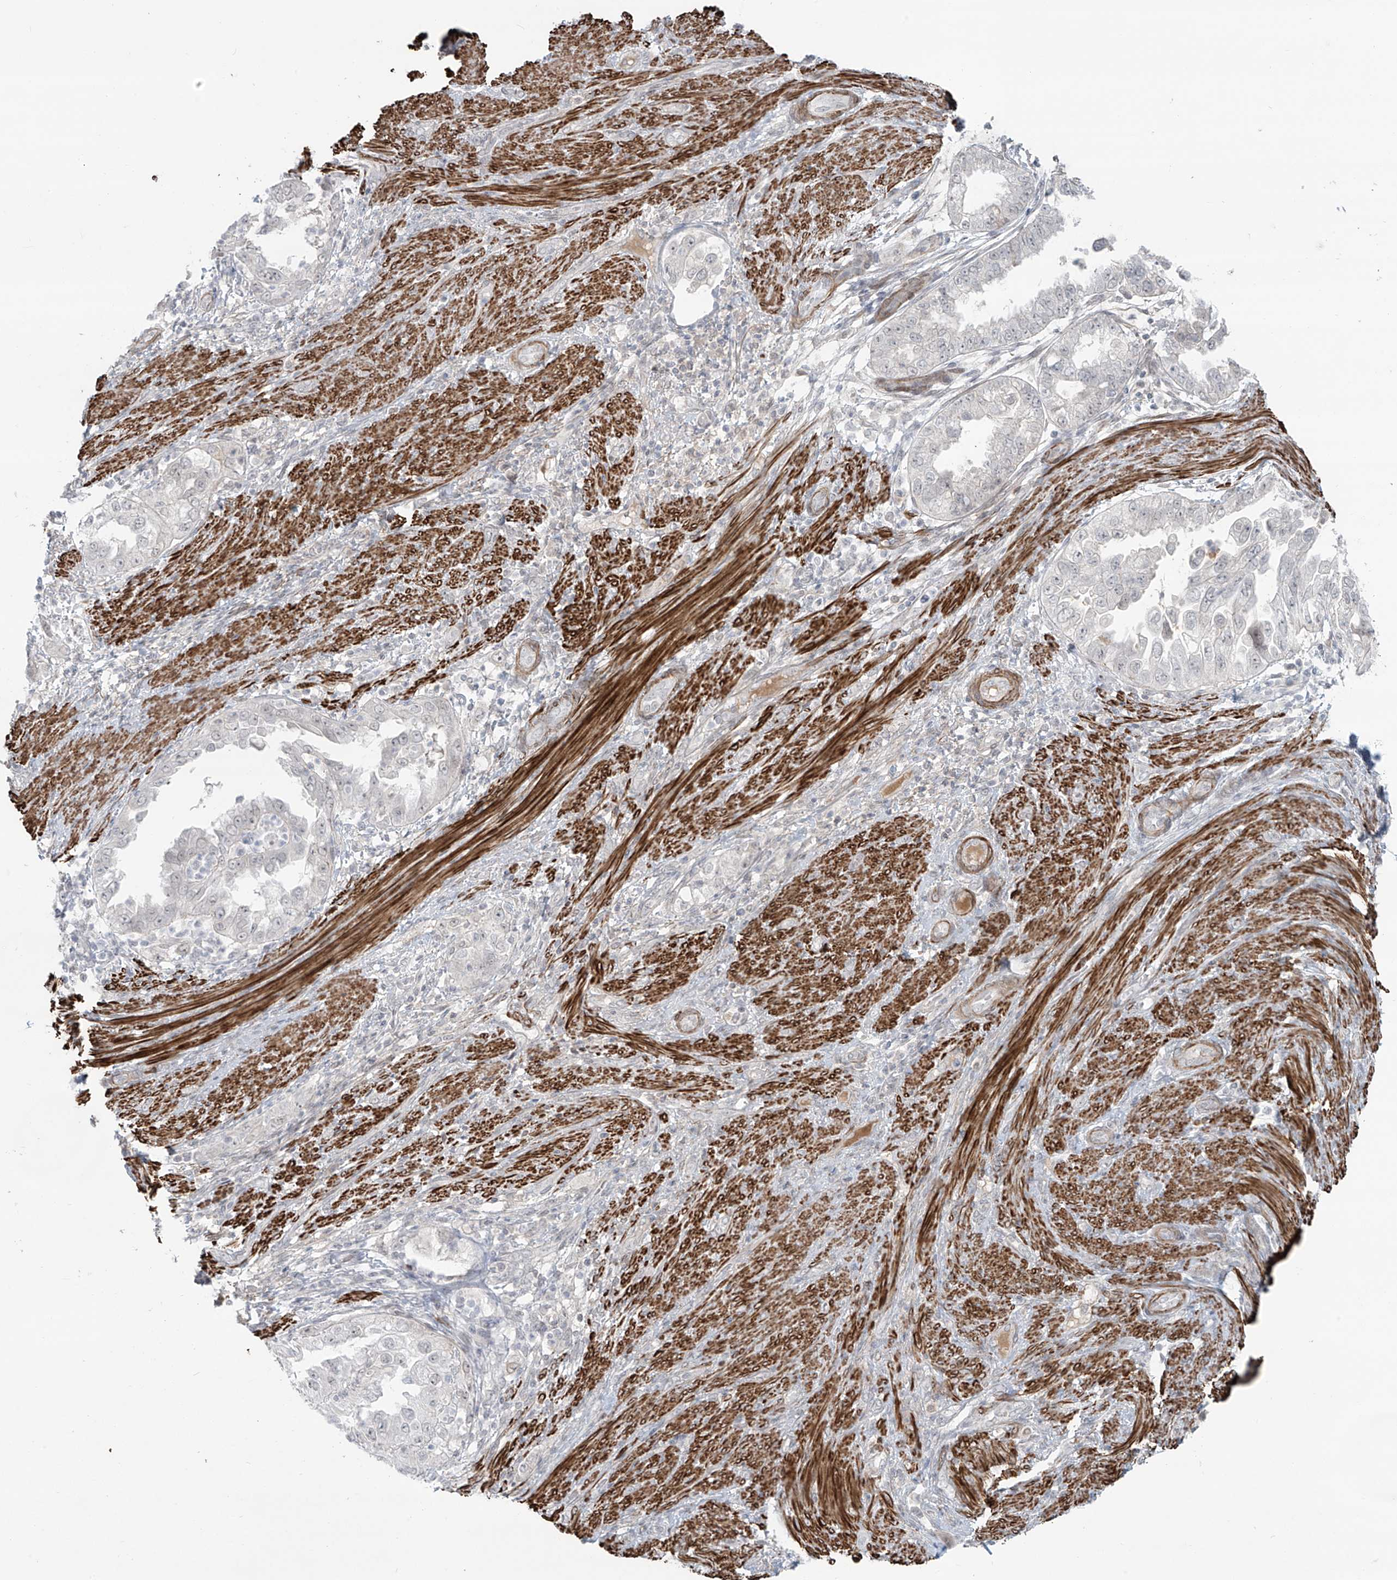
{"staining": {"intensity": "negative", "quantity": "none", "location": "none"}, "tissue": "endometrial cancer", "cell_type": "Tumor cells", "image_type": "cancer", "snomed": [{"axis": "morphology", "description": "Adenocarcinoma, NOS"}, {"axis": "topography", "description": "Endometrium"}], "caption": "DAB (3,3'-diaminobenzidine) immunohistochemical staining of human endometrial cancer (adenocarcinoma) demonstrates no significant expression in tumor cells.", "gene": "RASGEF1A", "patient": {"sex": "female", "age": 85}}